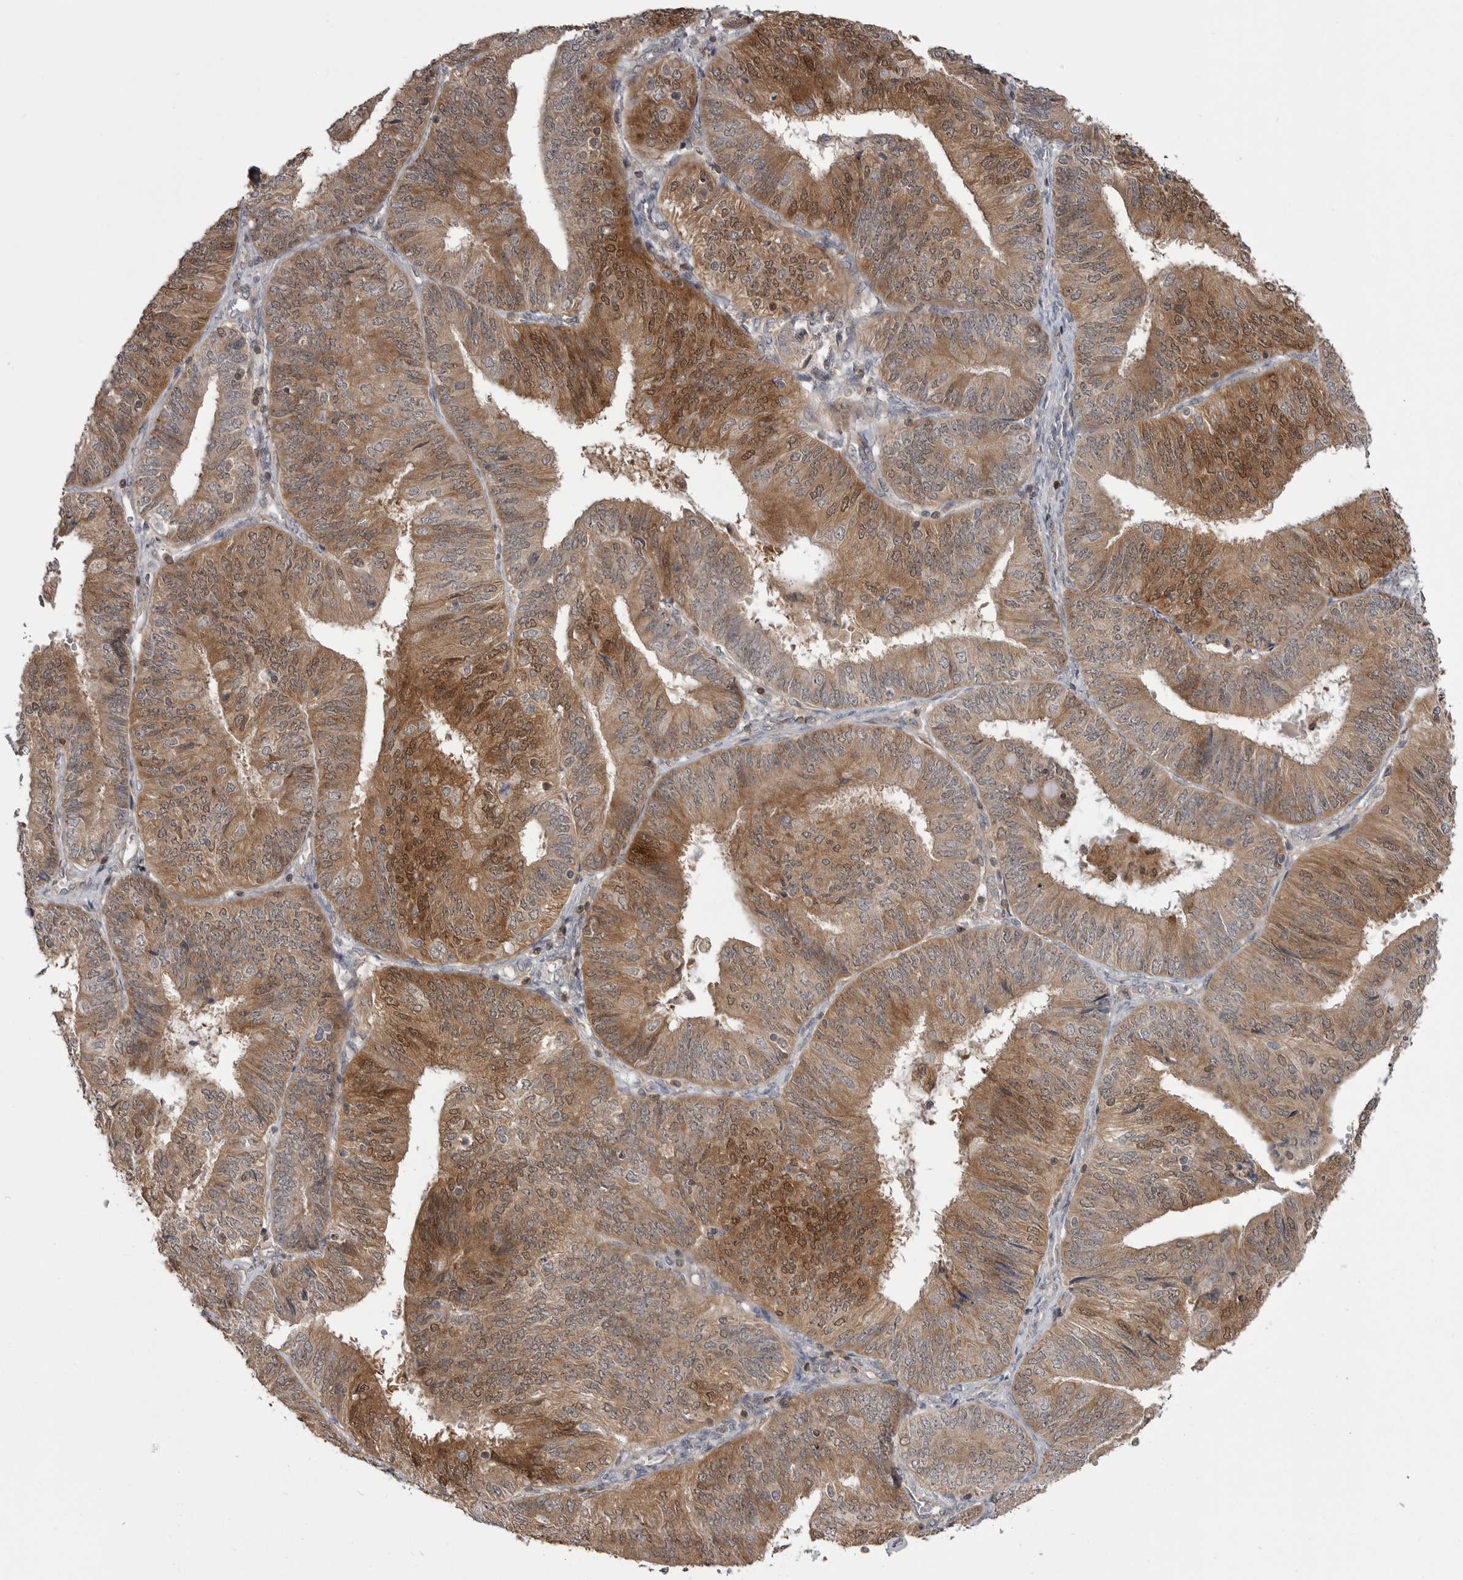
{"staining": {"intensity": "moderate", "quantity": ">75%", "location": "cytoplasmic/membranous,nuclear"}, "tissue": "endometrial cancer", "cell_type": "Tumor cells", "image_type": "cancer", "snomed": [{"axis": "morphology", "description": "Adenocarcinoma, NOS"}, {"axis": "topography", "description": "Endometrium"}], "caption": "IHC staining of endometrial adenocarcinoma, which shows medium levels of moderate cytoplasmic/membranous and nuclear staining in about >75% of tumor cells indicating moderate cytoplasmic/membranous and nuclear protein staining. The staining was performed using DAB (brown) for protein detection and nuclei were counterstained in hematoxylin (blue).", "gene": "MAPK13", "patient": {"sex": "female", "age": 58}}